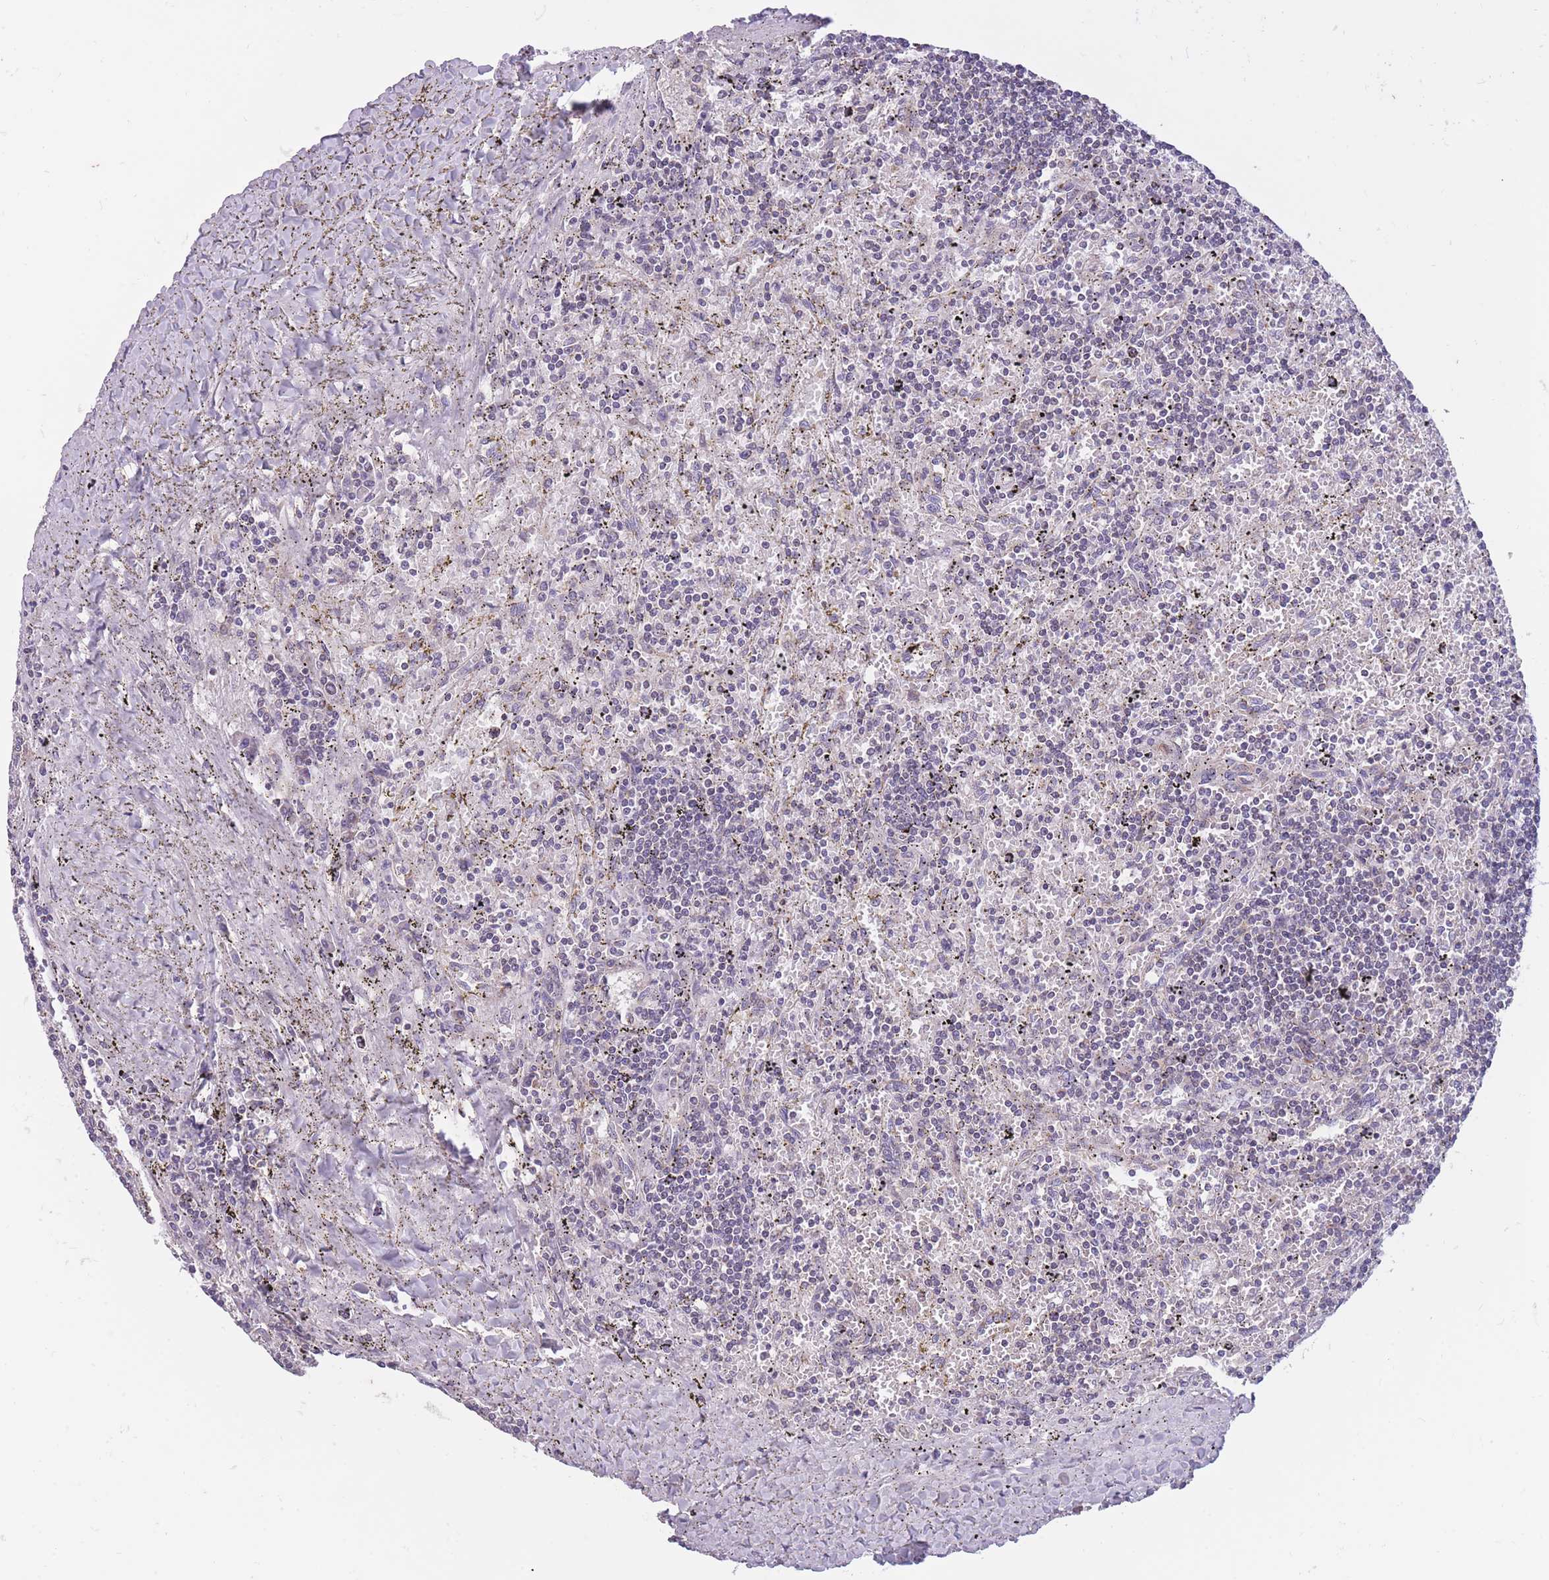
{"staining": {"intensity": "negative", "quantity": "none", "location": "none"}, "tissue": "lymphoma", "cell_type": "Tumor cells", "image_type": "cancer", "snomed": [{"axis": "morphology", "description": "Malignant lymphoma, non-Hodgkin's type, Low grade"}, {"axis": "topography", "description": "Spleen"}], "caption": "Protein analysis of malignant lymphoma, non-Hodgkin's type (low-grade) displays no significant positivity in tumor cells. The staining was performed using DAB (3,3'-diaminobenzidine) to visualize the protein expression in brown, while the nuclei were stained in blue with hematoxylin (Magnification: 20x).", "gene": "MRPS18C", "patient": {"sex": "male", "age": 76}}